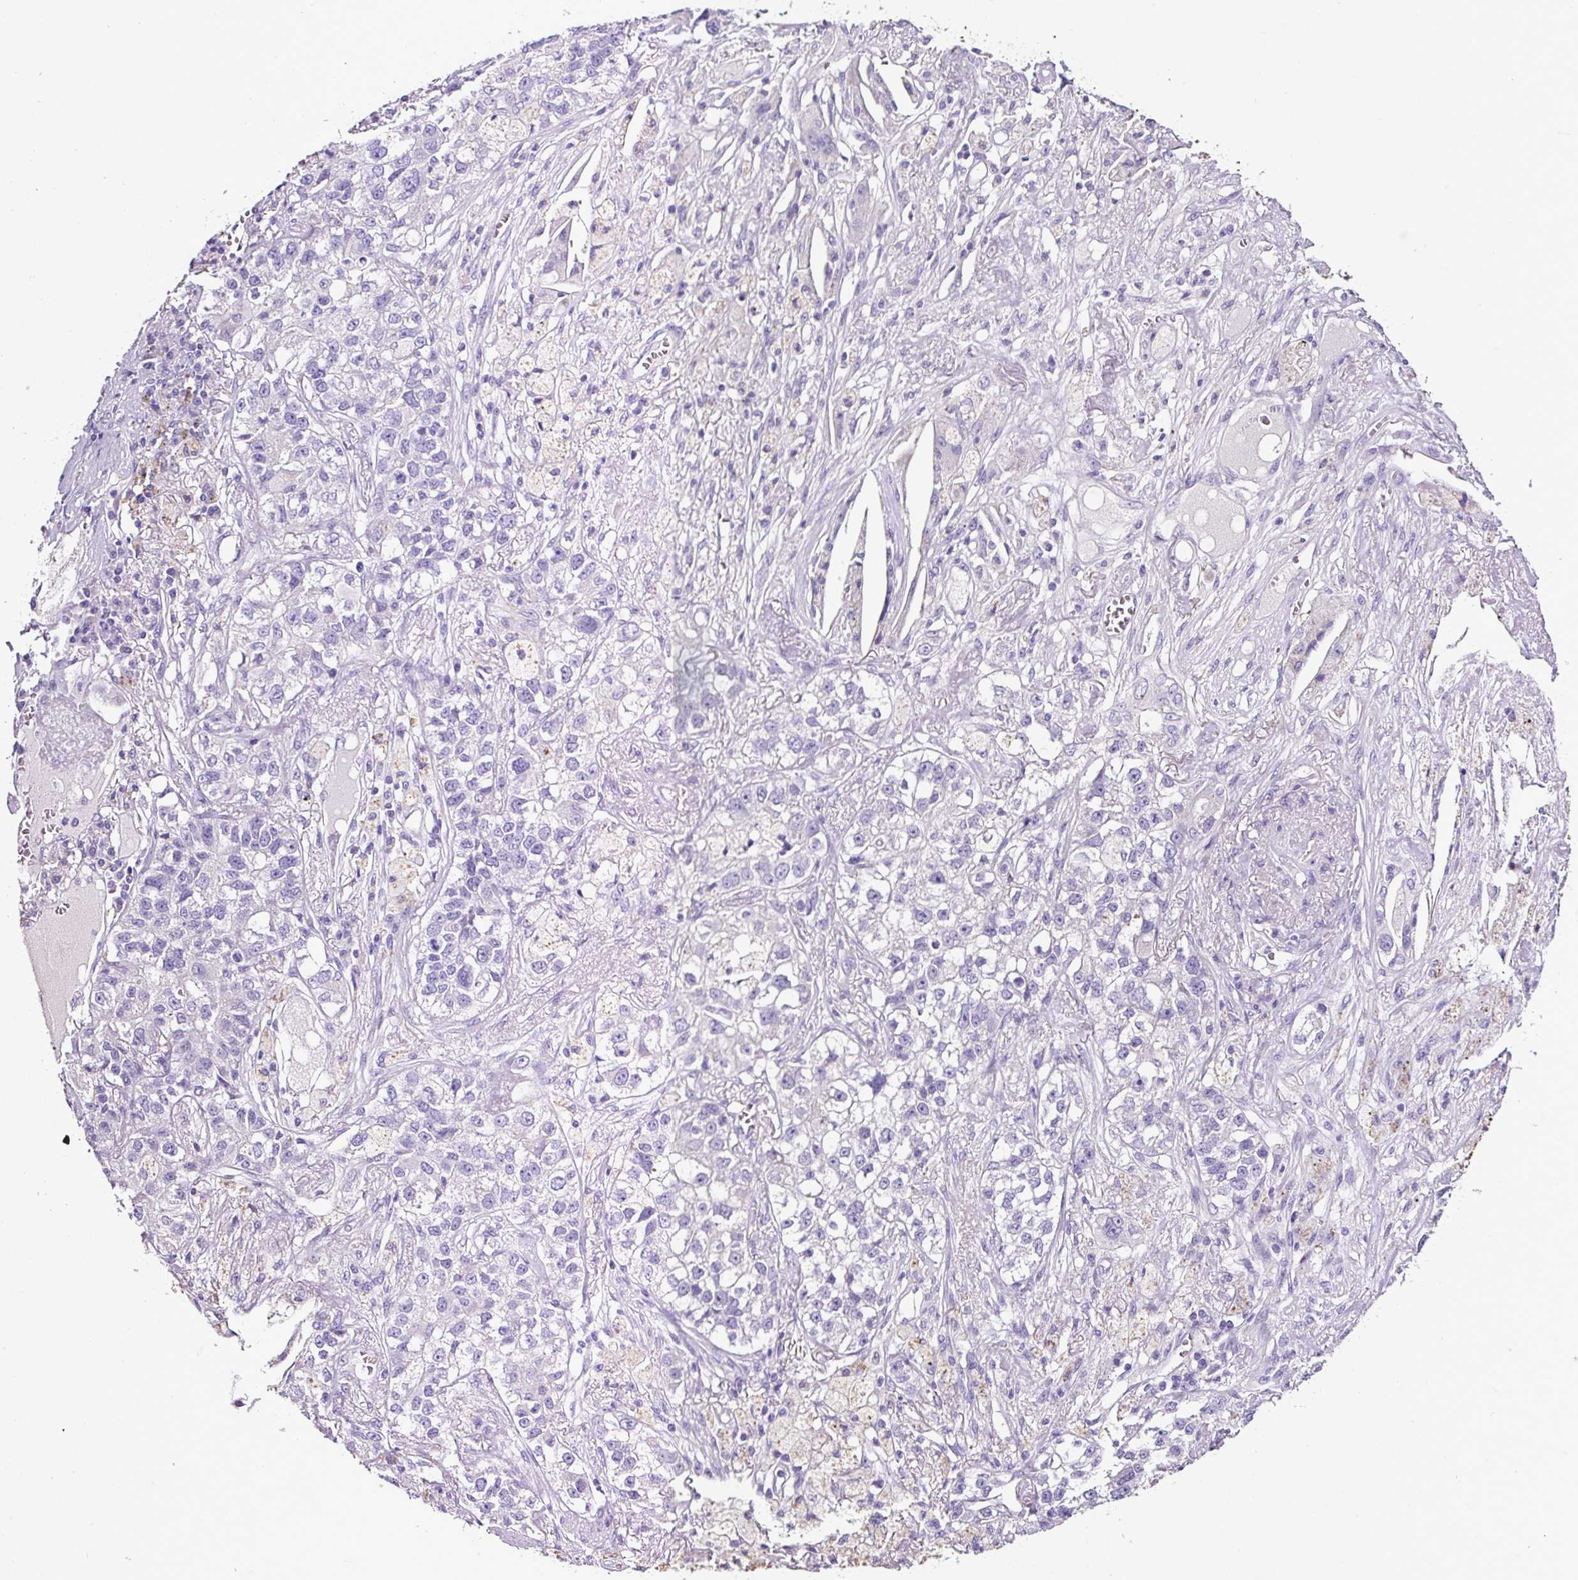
{"staining": {"intensity": "negative", "quantity": "none", "location": "none"}, "tissue": "lung cancer", "cell_type": "Tumor cells", "image_type": "cancer", "snomed": [{"axis": "morphology", "description": "Adenocarcinoma, NOS"}, {"axis": "topography", "description": "Lung"}], "caption": "An image of human lung cancer (adenocarcinoma) is negative for staining in tumor cells.", "gene": "SP8", "patient": {"sex": "male", "age": 49}}